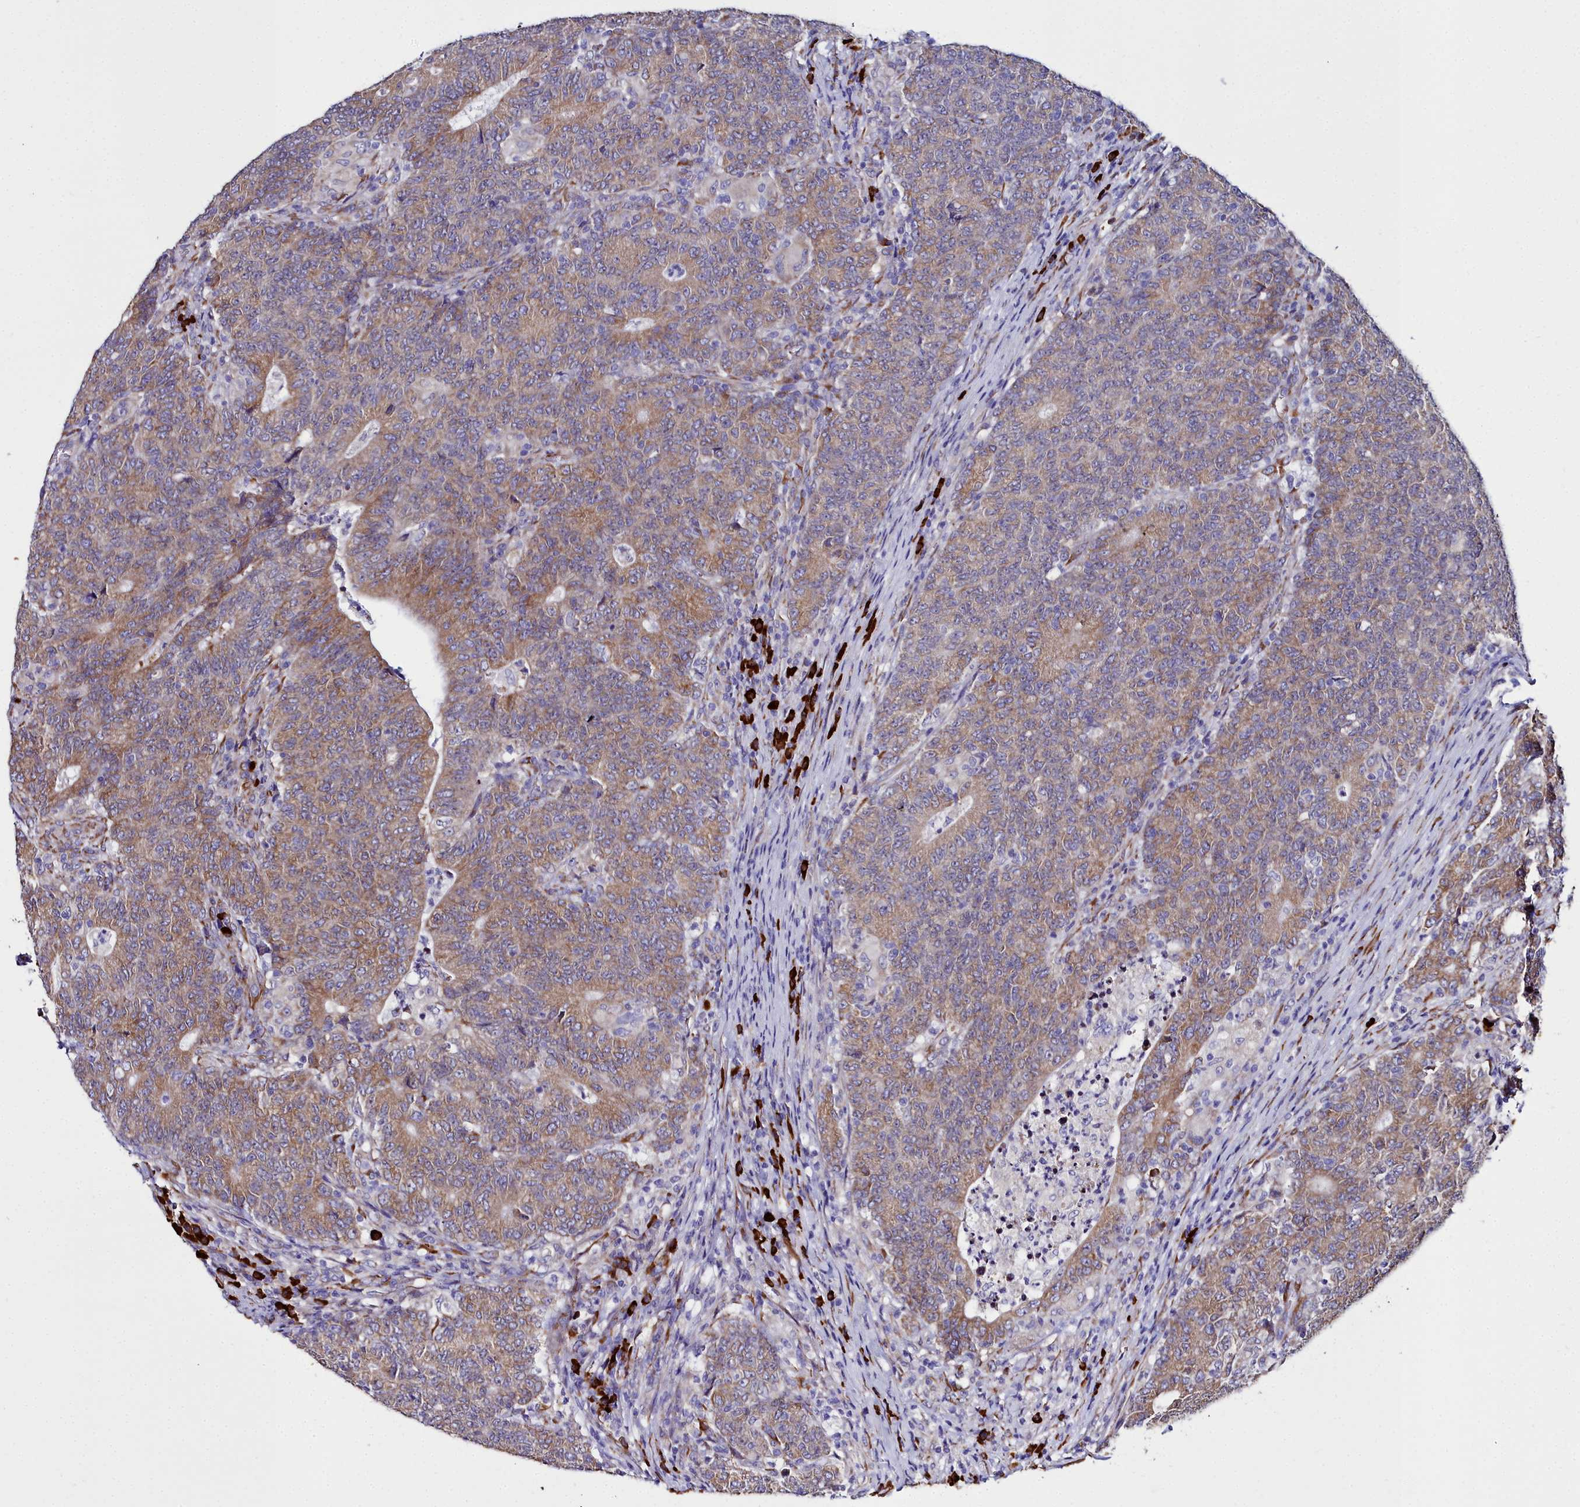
{"staining": {"intensity": "moderate", "quantity": ">75%", "location": "cytoplasmic/membranous"}, "tissue": "colorectal cancer", "cell_type": "Tumor cells", "image_type": "cancer", "snomed": [{"axis": "morphology", "description": "Adenocarcinoma, NOS"}, {"axis": "topography", "description": "Colon"}], "caption": "The image shows immunohistochemical staining of colorectal adenocarcinoma. There is moderate cytoplasmic/membranous expression is identified in about >75% of tumor cells.", "gene": "TXNDC5", "patient": {"sex": "female", "age": 75}}